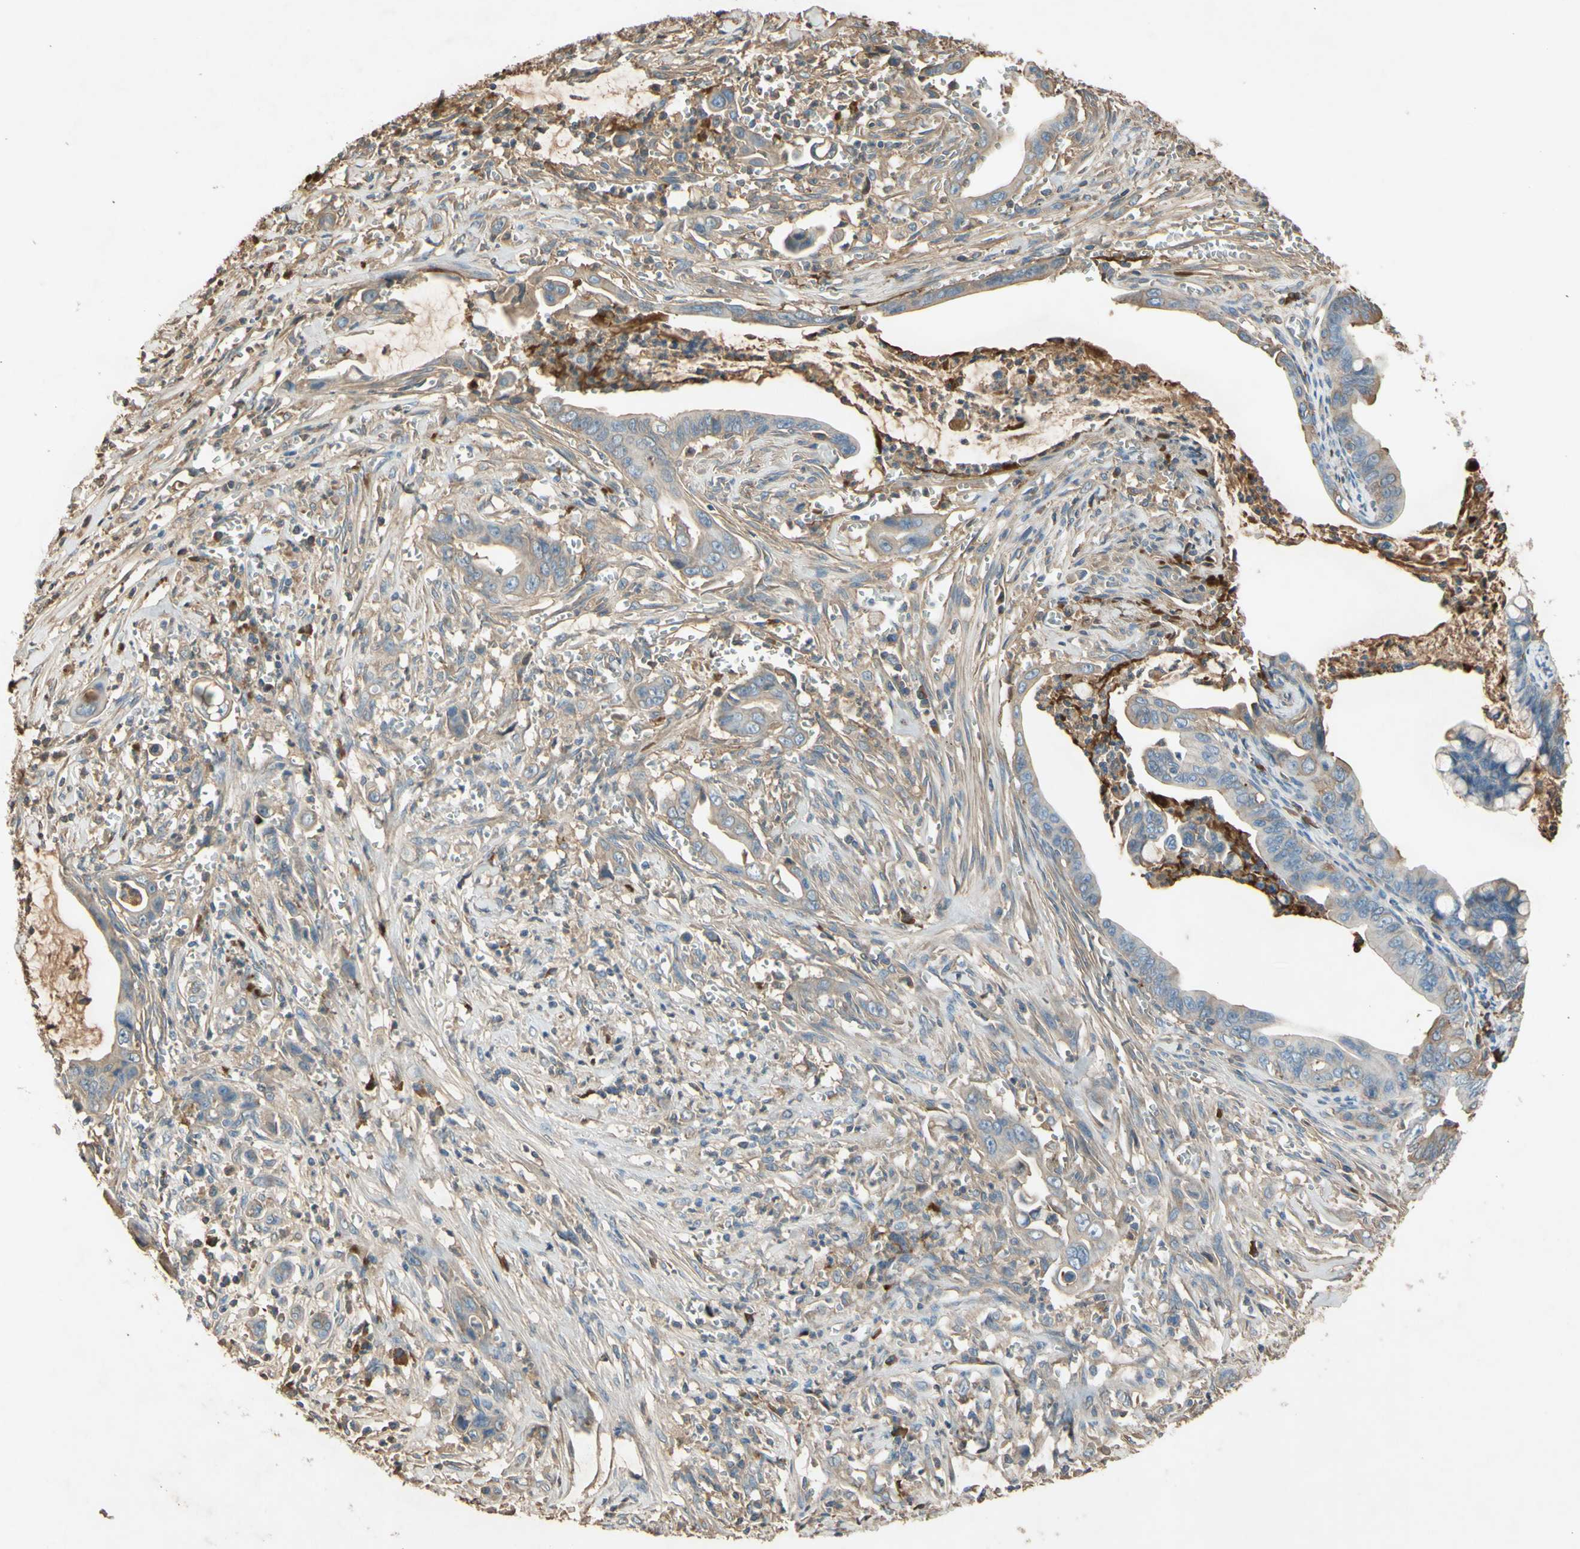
{"staining": {"intensity": "weak", "quantity": ">75%", "location": "cytoplasmic/membranous"}, "tissue": "pancreatic cancer", "cell_type": "Tumor cells", "image_type": "cancer", "snomed": [{"axis": "morphology", "description": "Adenocarcinoma, NOS"}, {"axis": "topography", "description": "Pancreas"}], "caption": "Protein analysis of pancreatic adenocarcinoma tissue demonstrates weak cytoplasmic/membranous positivity in approximately >75% of tumor cells.", "gene": "TIMP2", "patient": {"sex": "male", "age": 59}}